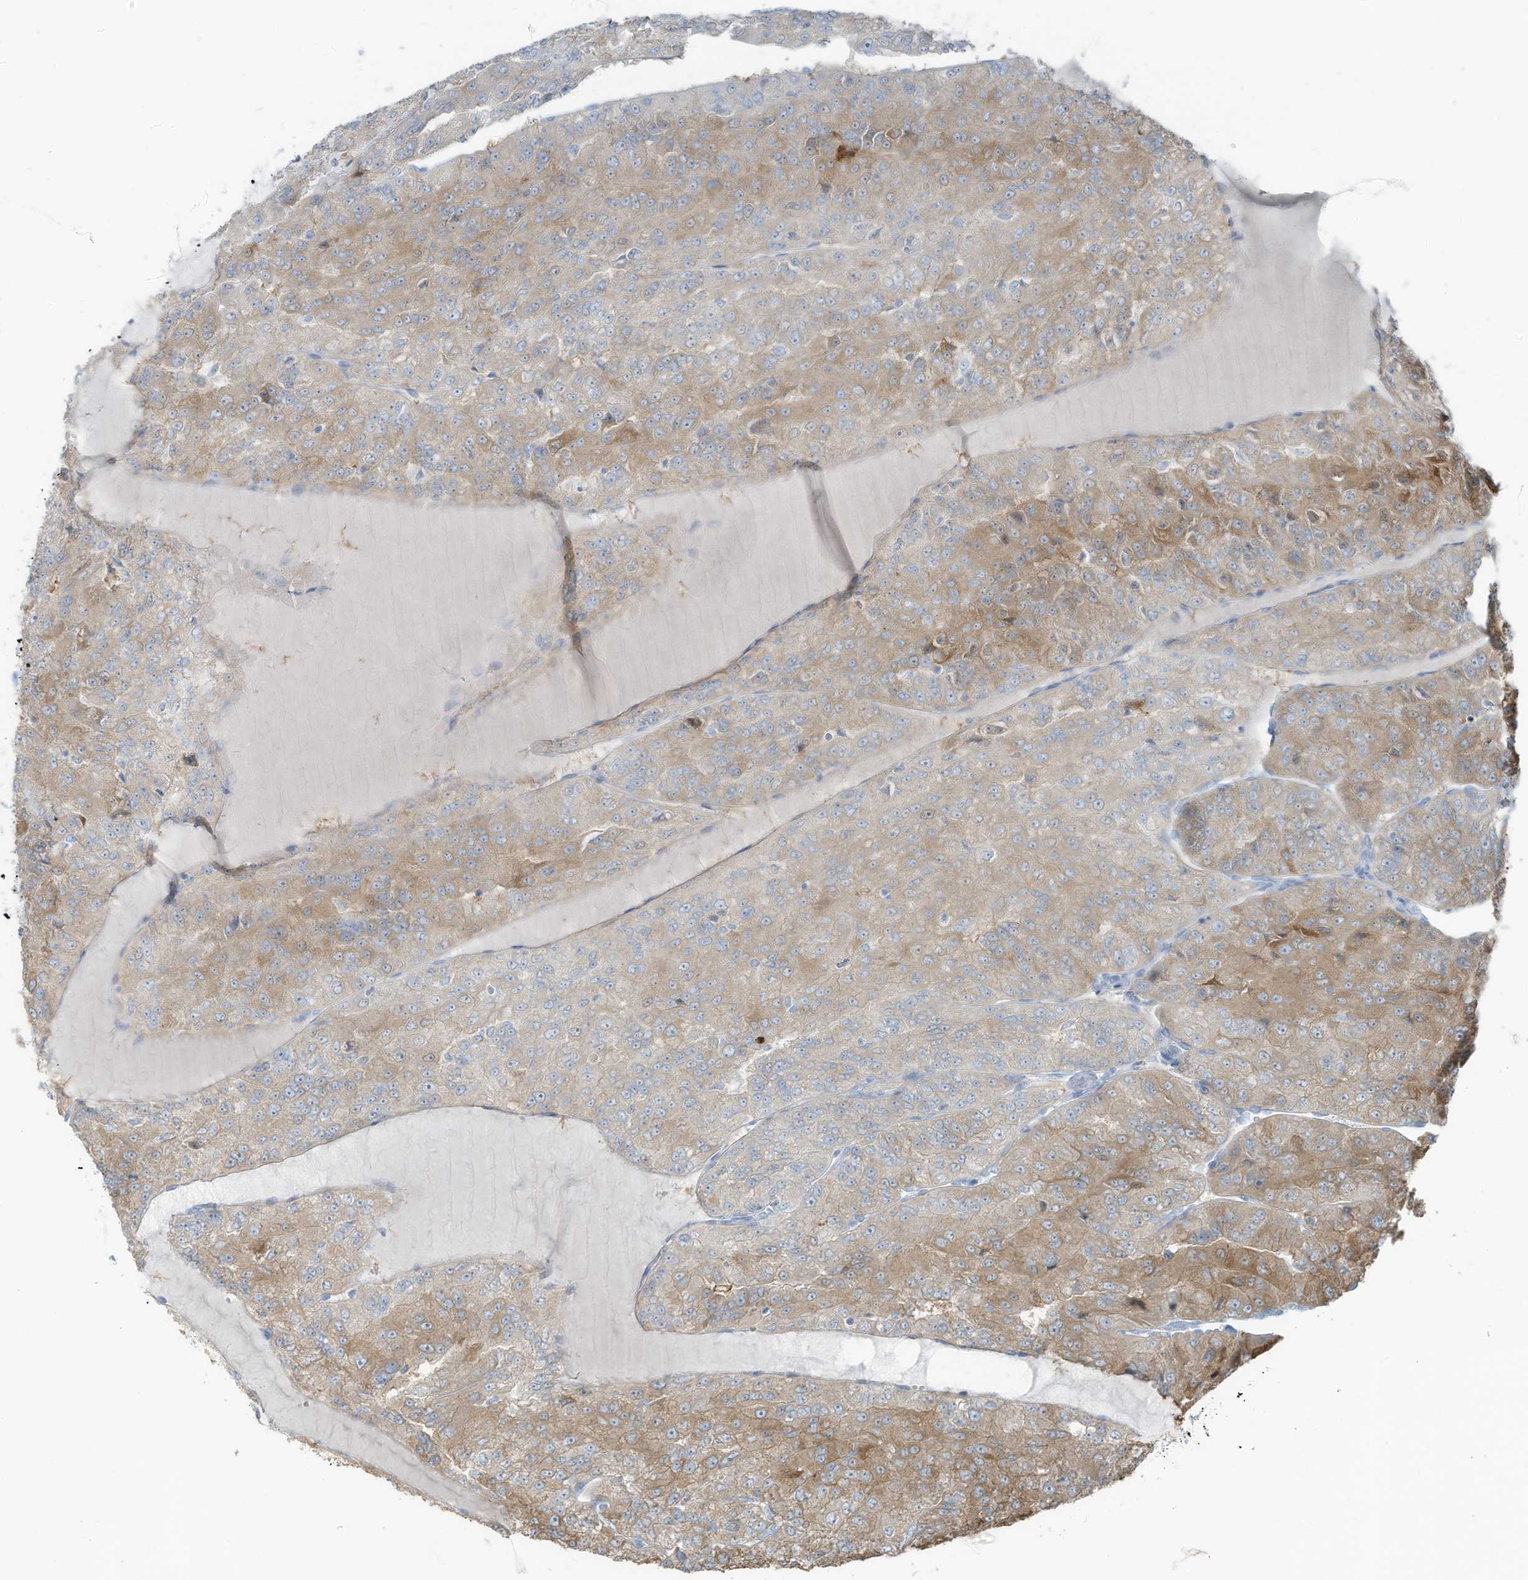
{"staining": {"intensity": "moderate", "quantity": "25%-75%", "location": "cytoplasmic/membranous"}, "tissue": "renal cancer", "cell_type": "Tumor cells", "image_type": "cancer", "snomed": [{"axis": "morphology", "description": "Adenocarcinoma, NOS"}, {"axis": "topography", "description": "Kidney"}], "caption": "Immunohistochemistry photomicrograph of neoplastic tissue: human adenocarcinoma (renal) stained using immunohistochemistry (IHC) displays medium levels of moderate protein expression localized specifically in the cytoplasmic/membranous of tumor cells, appearing as a cytoplasmic/membranous brown color.", "gene": "SLC25A43", "patient": {"sex": "female", "age": 63}}